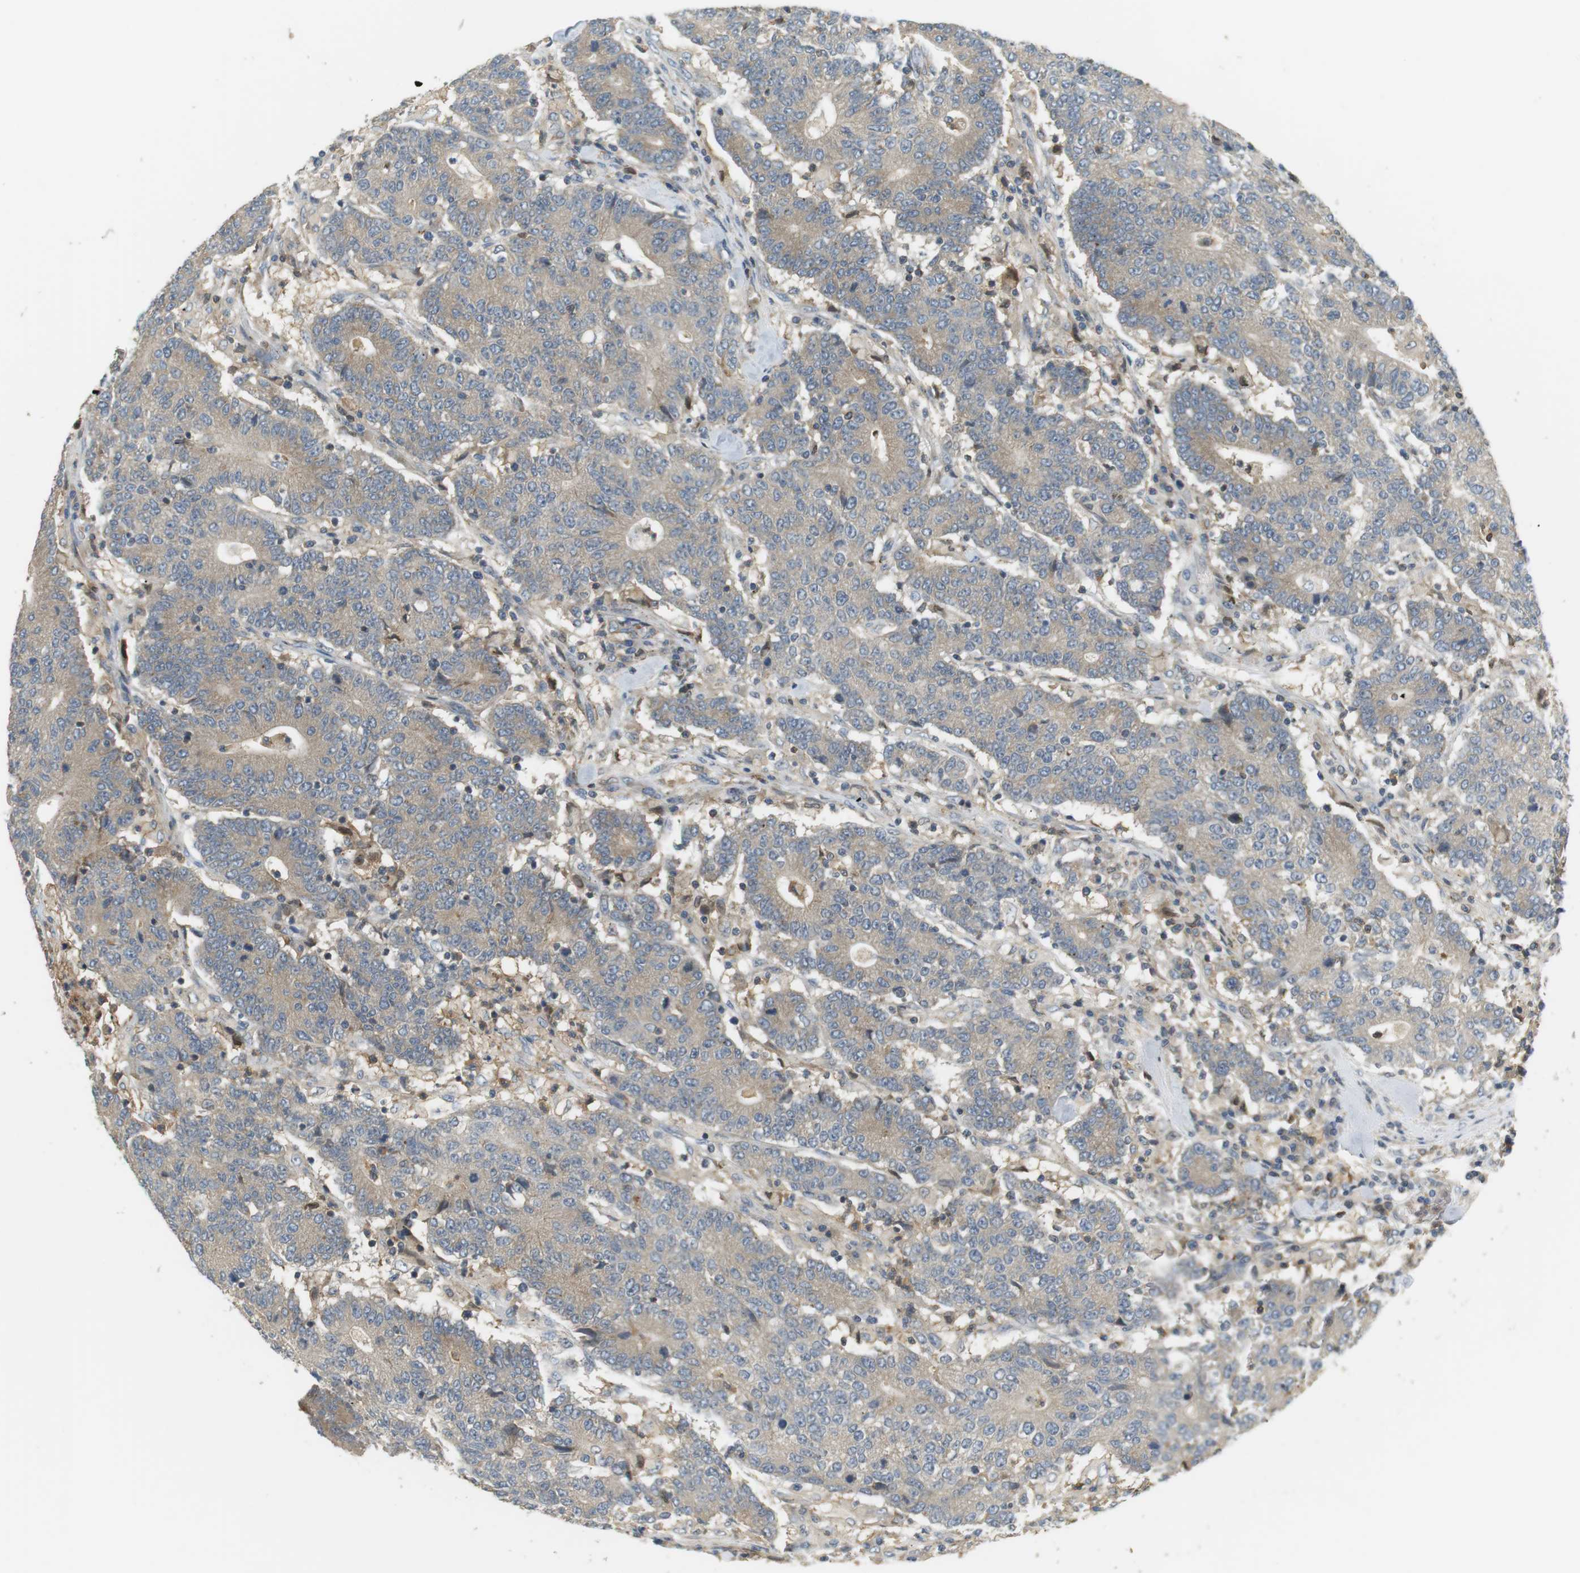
{"staining": {"intensity": "weak", "quantity": ">75%", "location": "cytoplasmic/membranous"}, "tissue": "colorectal cancer", "cell_type": "Tumor cells", "image_type": "cancer", "snomed": [{"axis": "morphology", "description": "Normal tissue, NOS"}, {"axis": "morphology", "description": "Adenocarcinoma, NOS"}, {"axis": "topography", "description": "Colon"}], "caption": "Immunohistochemistry of human colorectal cancer displays low levels of weak cytoplasmic/membranous expression in about >75% of tumor cells.", "gene": "P2RY1", "patient": {"sex": "female", "age": 75}}